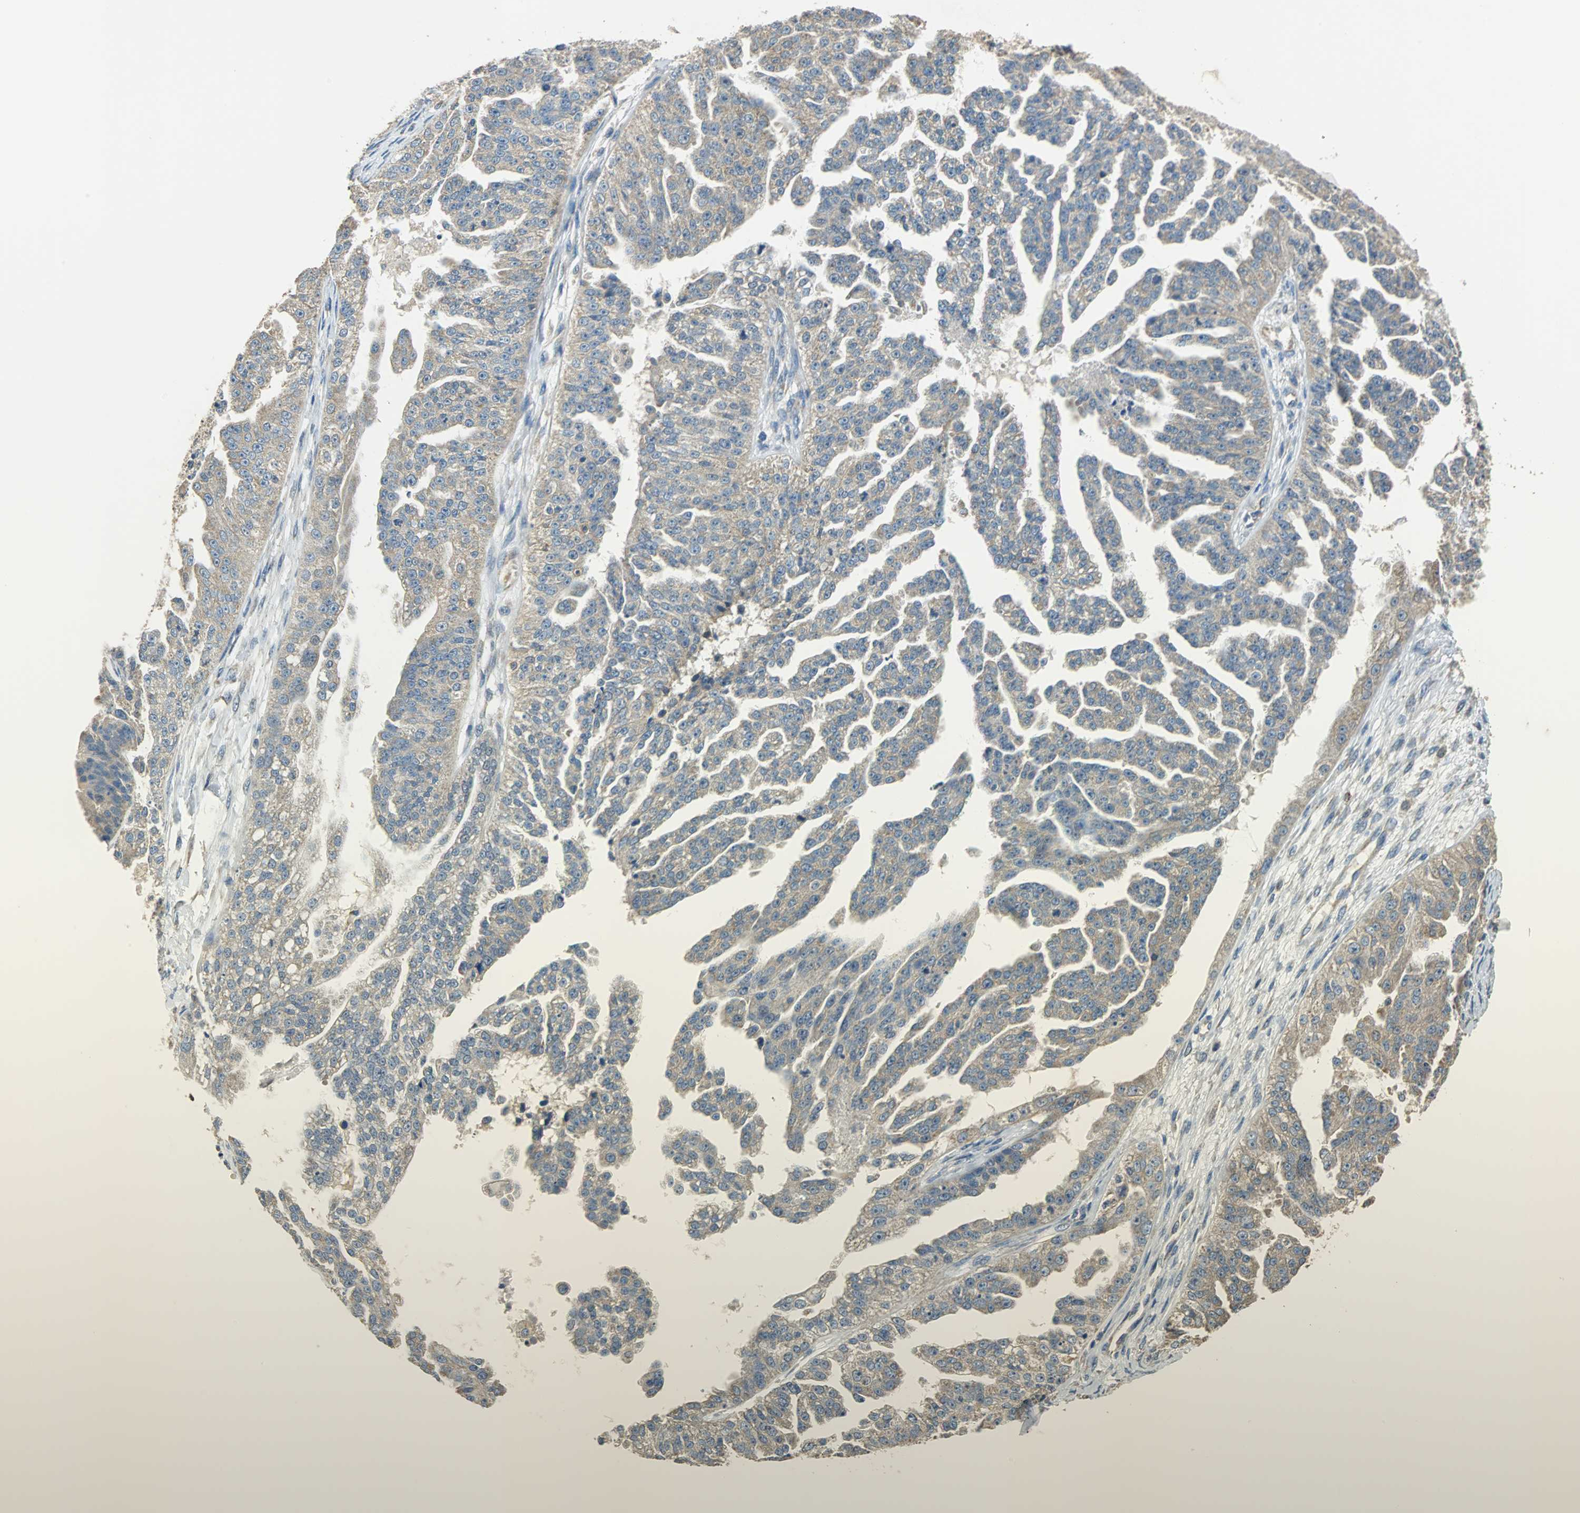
{"staining": {"intensity": "weak", "quantity": ">75%", "location": "cytoplasmic/membranous"}, "tissue": "ovarian cancer", "cell_type": "Tumor cells", "image_type": "cancer", "snomed": [{"axis": "morphology", "description": "Carcinoma, NOS"}, {"axis": "topography", "description": "Soft tissue"}, {"axis": "topography", "description": "Ovary"}], "caption": "Protein expression analysis of ovarian cancer (carcinoma) reveals weak cytoplasmic/membranous expression in approximately >75% of tumor cells.", "gene": "CPA3", "patient": {"sex": "female", "age": 54}}